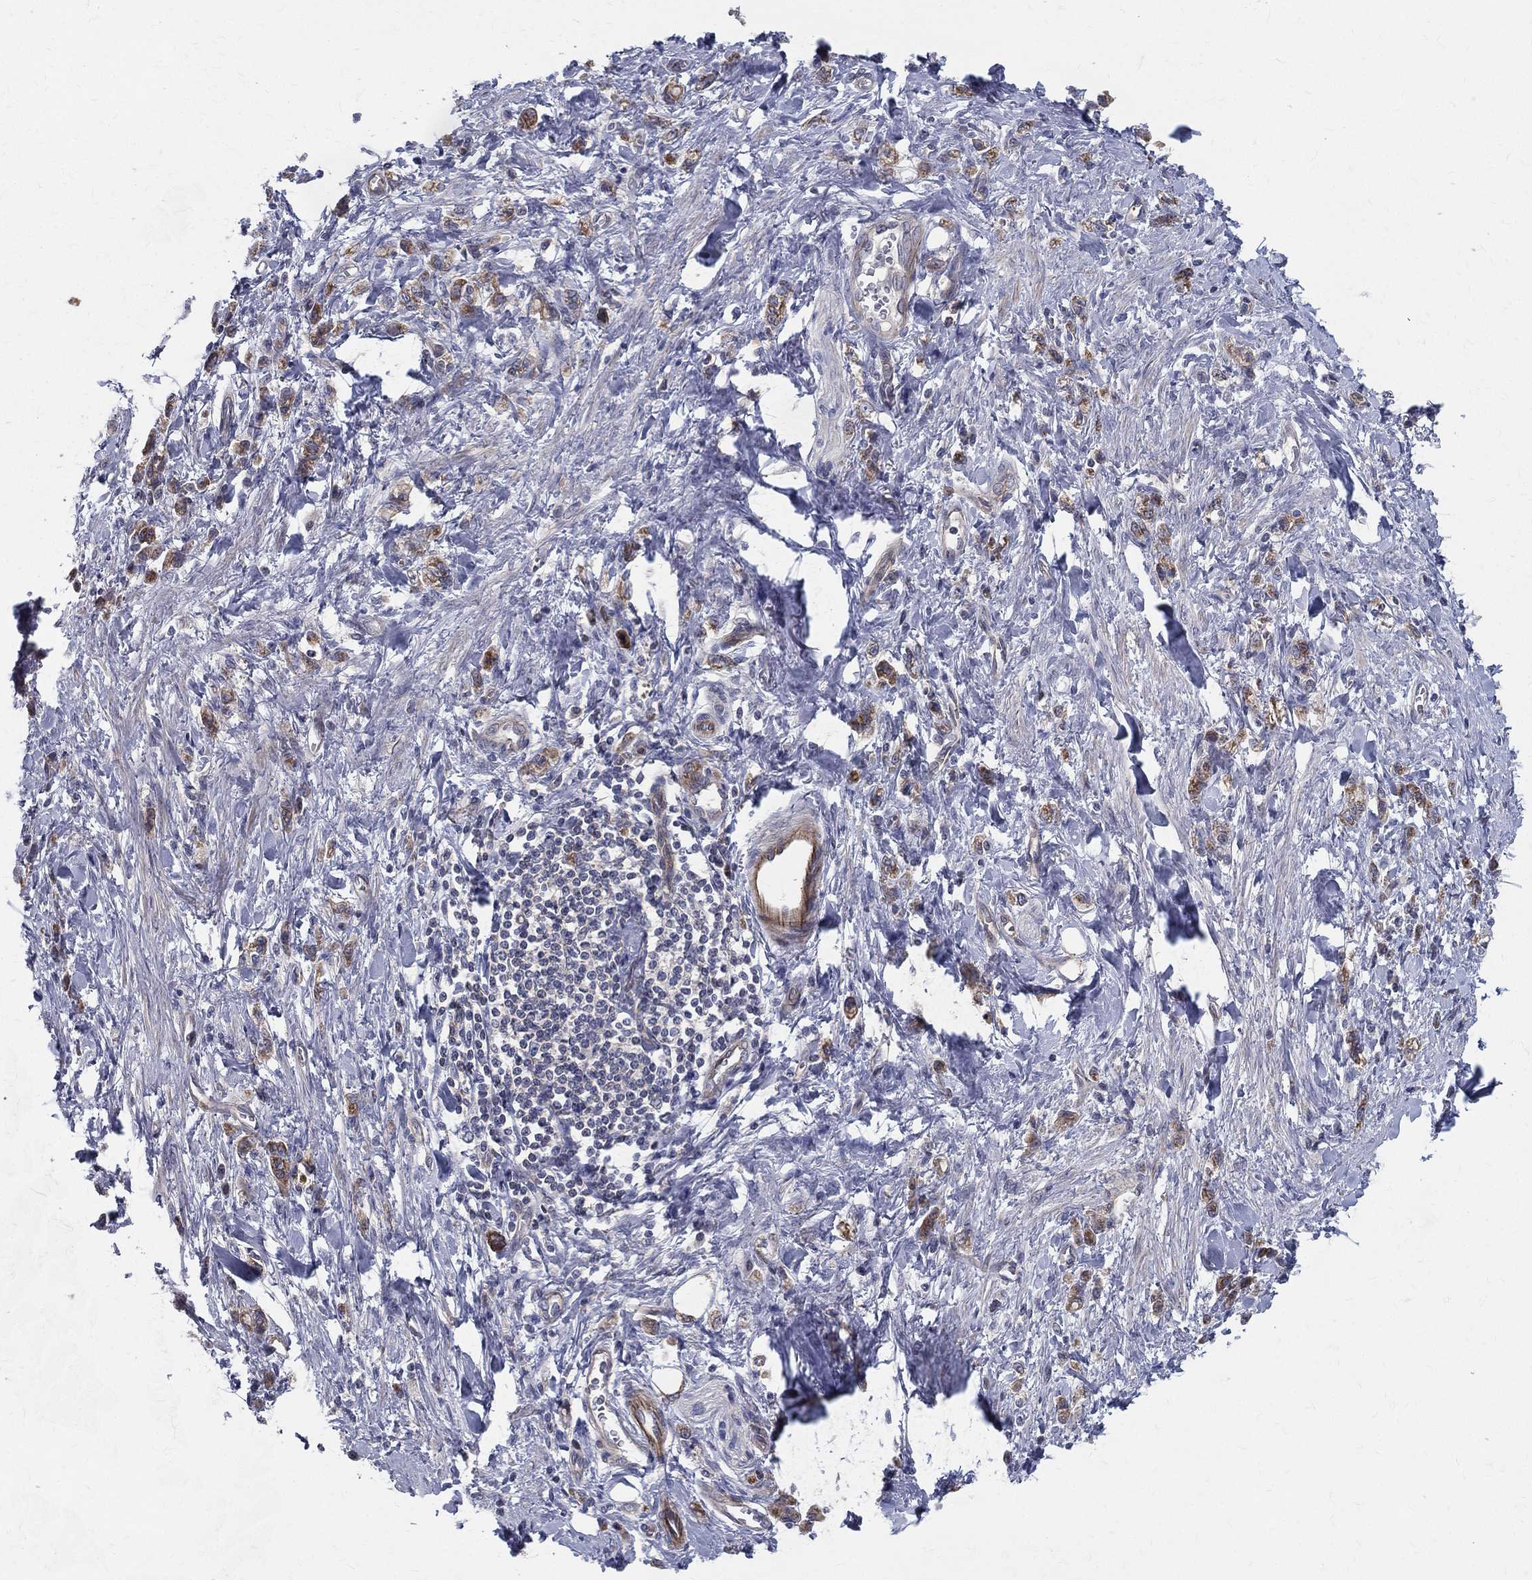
{"staining": {"intensity": "moderate", "quantity": ">75%", "location": "cytoplasmic/membranous"}, "tissue": "stomach cancer", "cell_type": "Tumor cells", "image_type": "cancer", "snomed": [{"axis": "morphology", "description": "Adenocarcinoma, NOS"}, {"axis": "topography", "description": "Stomach"}], "caption": "Immunohistochemistry (IHC) image of neoplastic tissue: stomach adenocarcinoma stained using immunohistochemistry shows medium levels of moderate protein expression localized specifically in the cytoplasmic/membranous of tumor cells, appearing as a cytoplasmic/membranous brown color.", "gene": "POMZP3", "patient": {"sex": "male", "age": 77}}